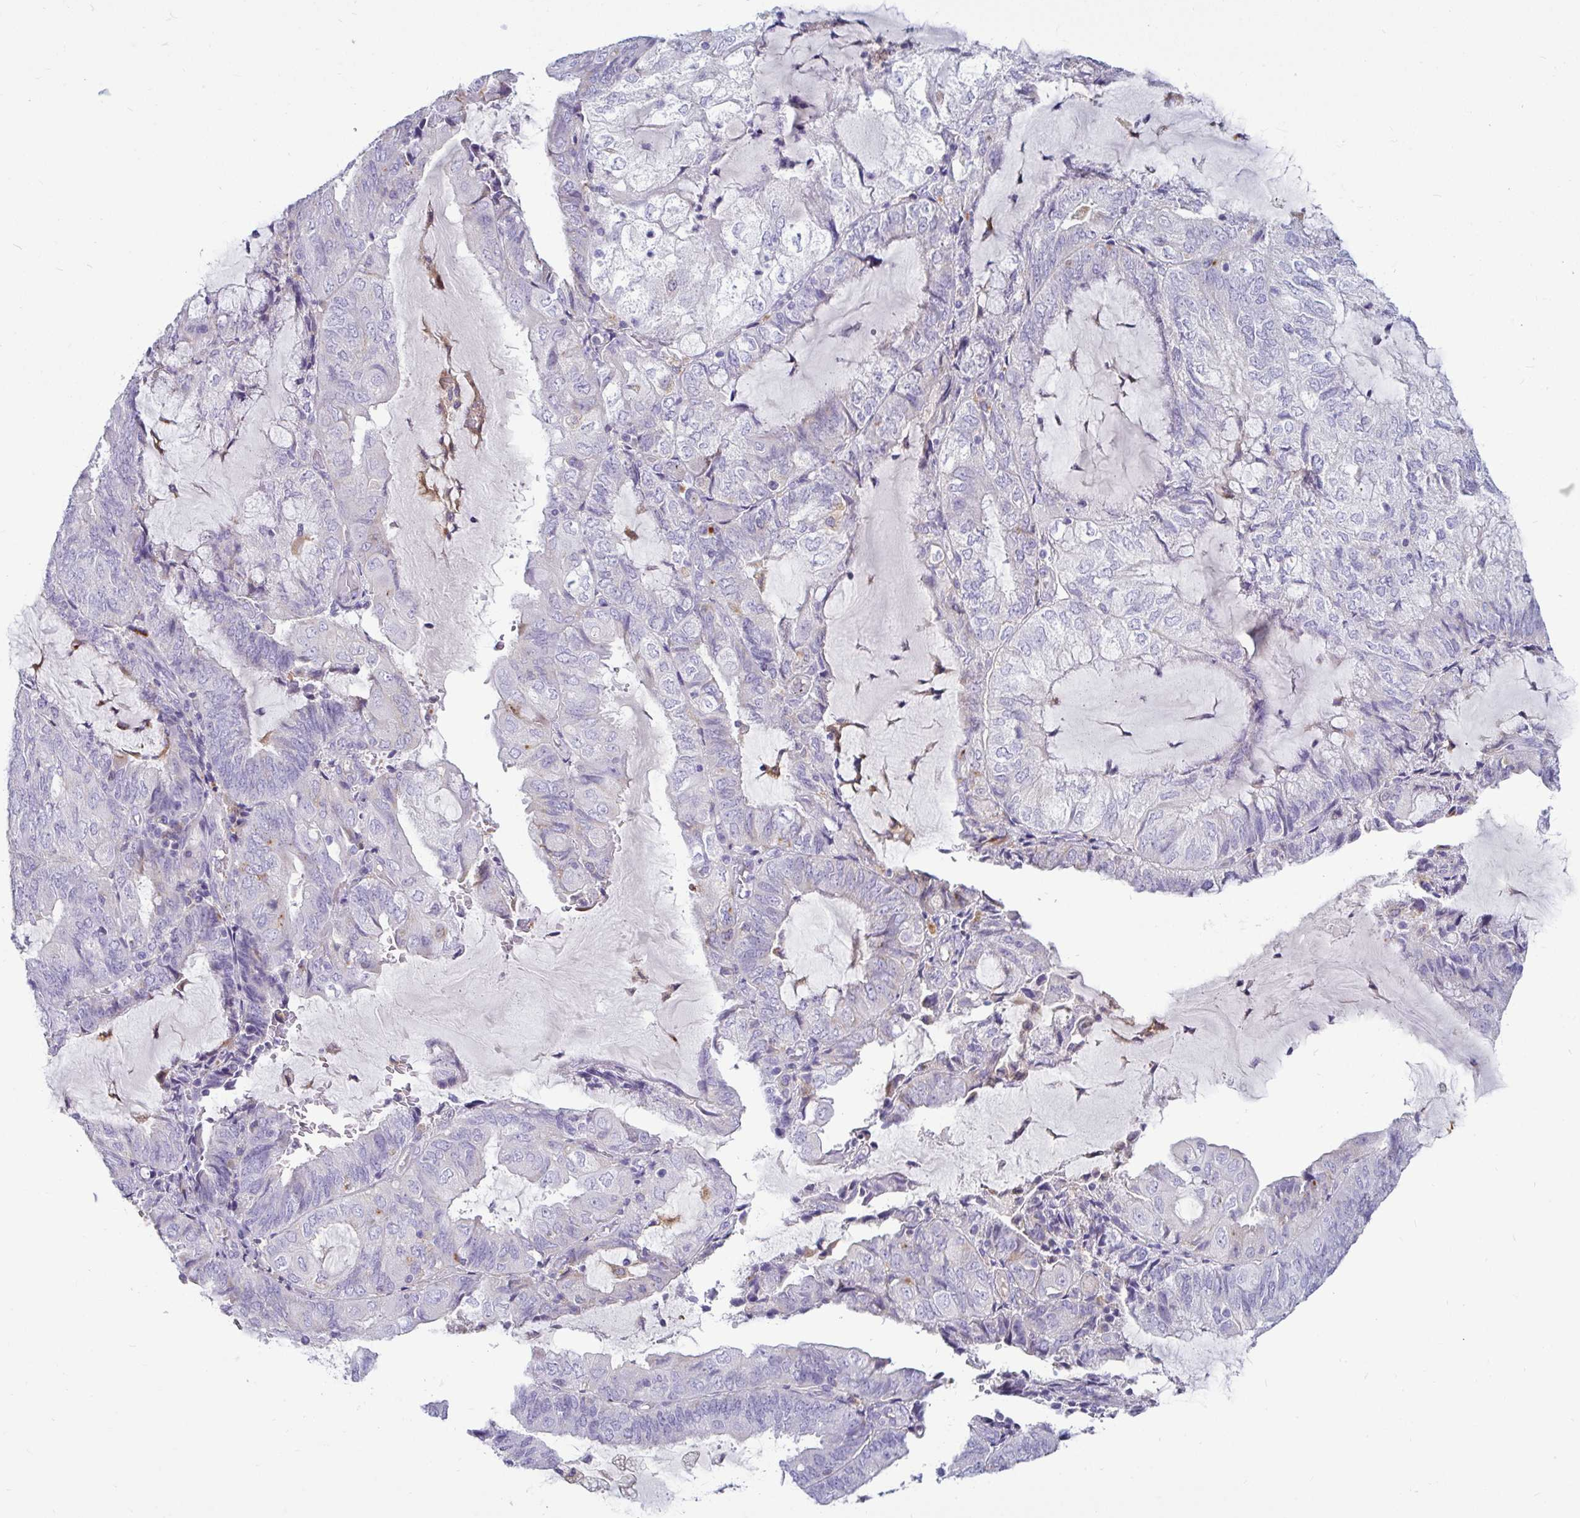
{"staining": {"intensity": "negative", "quantity": "none", "location": "none"}, "tissue": "endometrial cancer", "cell_type": "Tumor cells", "image_type": "cancer", "snomed": [{"axis": "morphology", "description": "Adenocarcinoma, NOS"}, {"axis": "topography", "description": "Endometrium"}], "caption": "This photomicrograph is of endometrial cancer stained with IHC to label a protein in brown with the nuclei are counter-stained blue. There is no expression in tumor cells. (DAB (3,3'-diaminobenzidine) immunohistochemistry (IHC) with hematoxylin counter stain).", "gene": "CTSZ", "patient": {"sex": "female", "age": 81}}